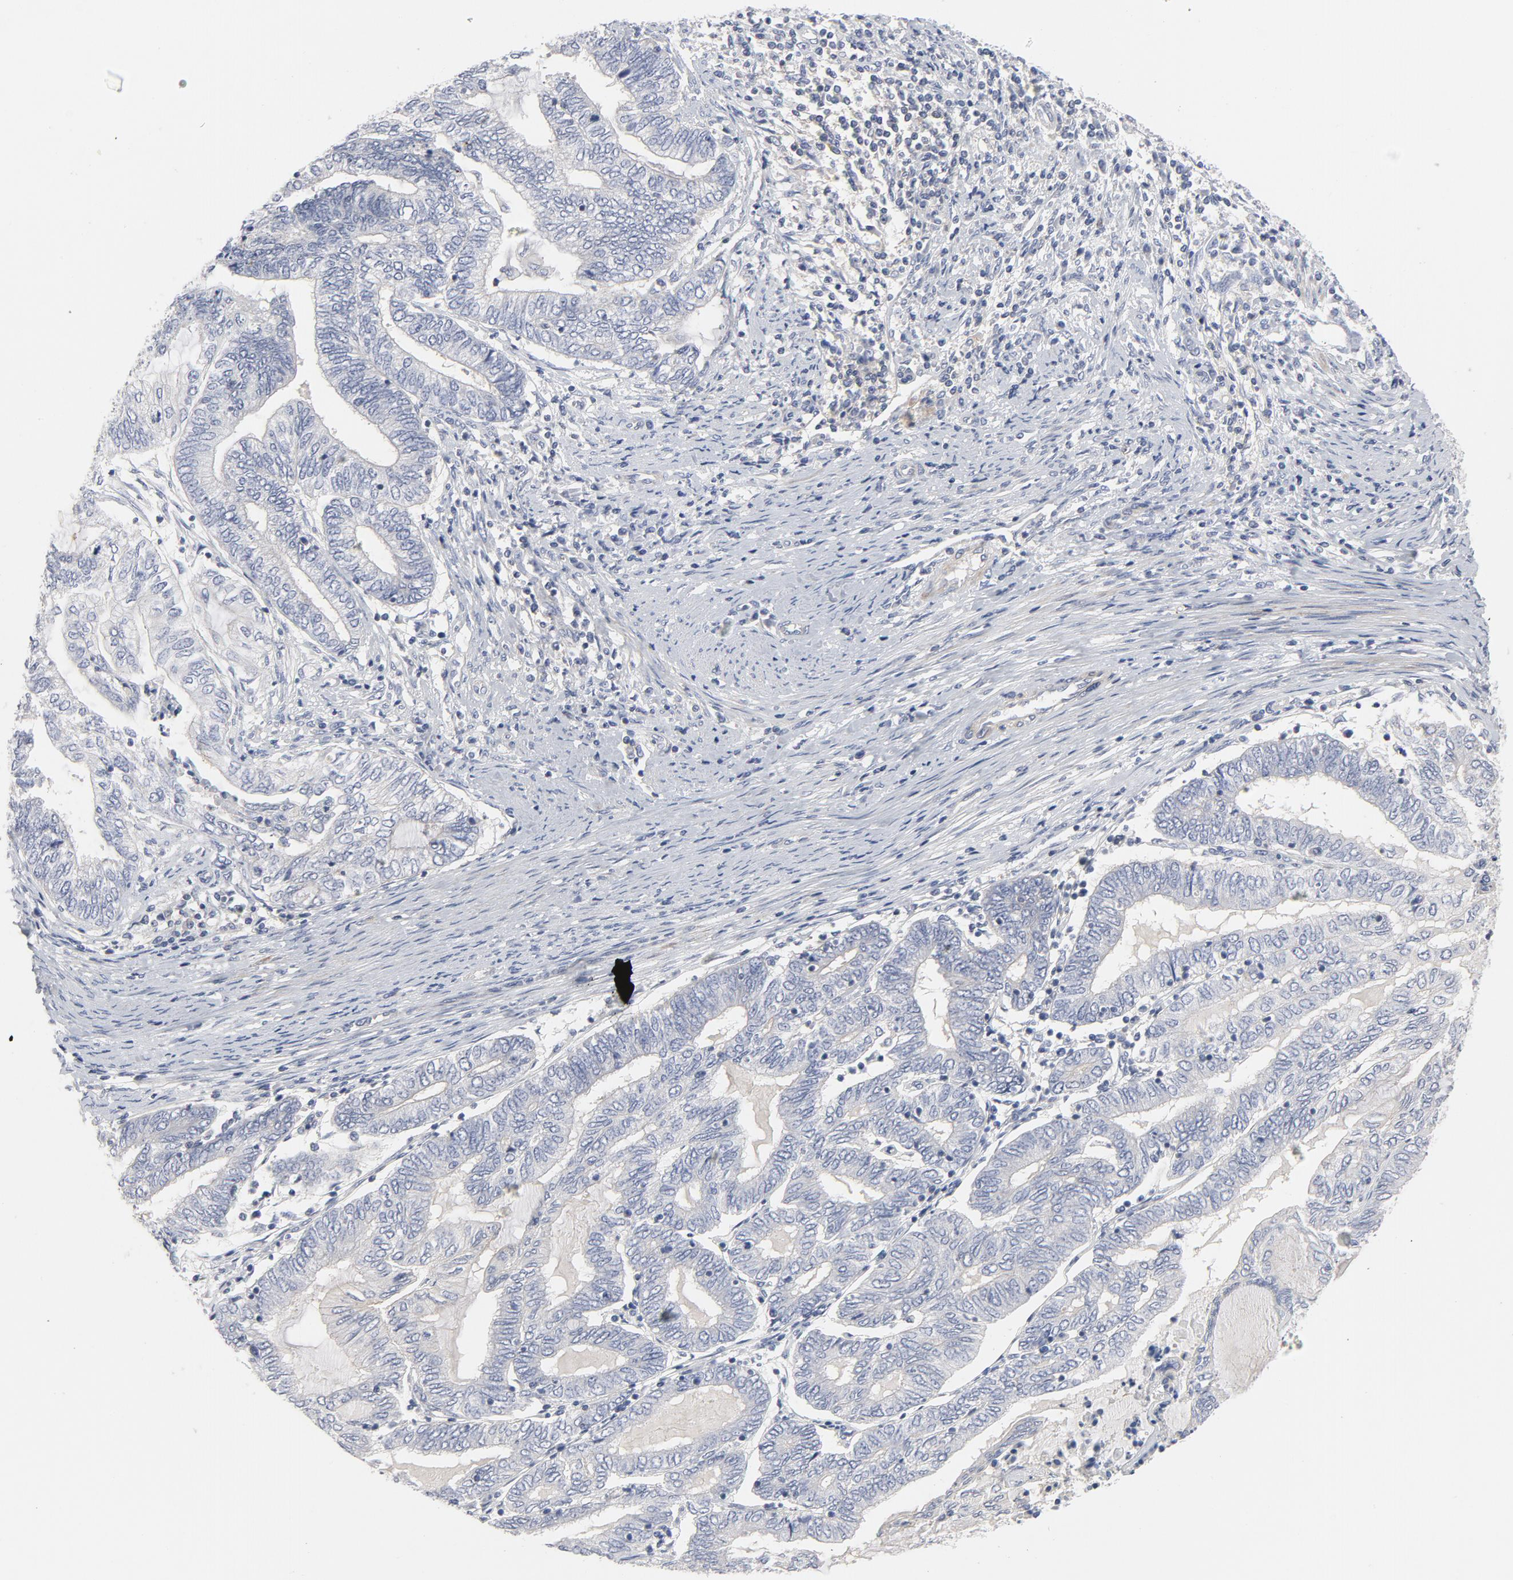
{"staining": {"intensity": "negative", "quantity": "none", "location": "none"}, "tissue": "endometrial cancer", "cell_type": "Tumor cells", "image_type": "cancer", "snomed": [{"axis": "morphology", "description": "Adenocarcinoma, NOS"}, {"axis": "topography", "description": "Uterus"}, {"axis": "topography", "description": "Endometrium"}], "caption": "Immunohistochemical staining of endometrial cancer demonstrates no significant staining in tumor cells. (DAB (3,3'-diaminobenzidine) immunohistochemistry with hematoxylin counter stain).", "gene": "ROCK1", "patient": {"sex": "female", "age": 70}}